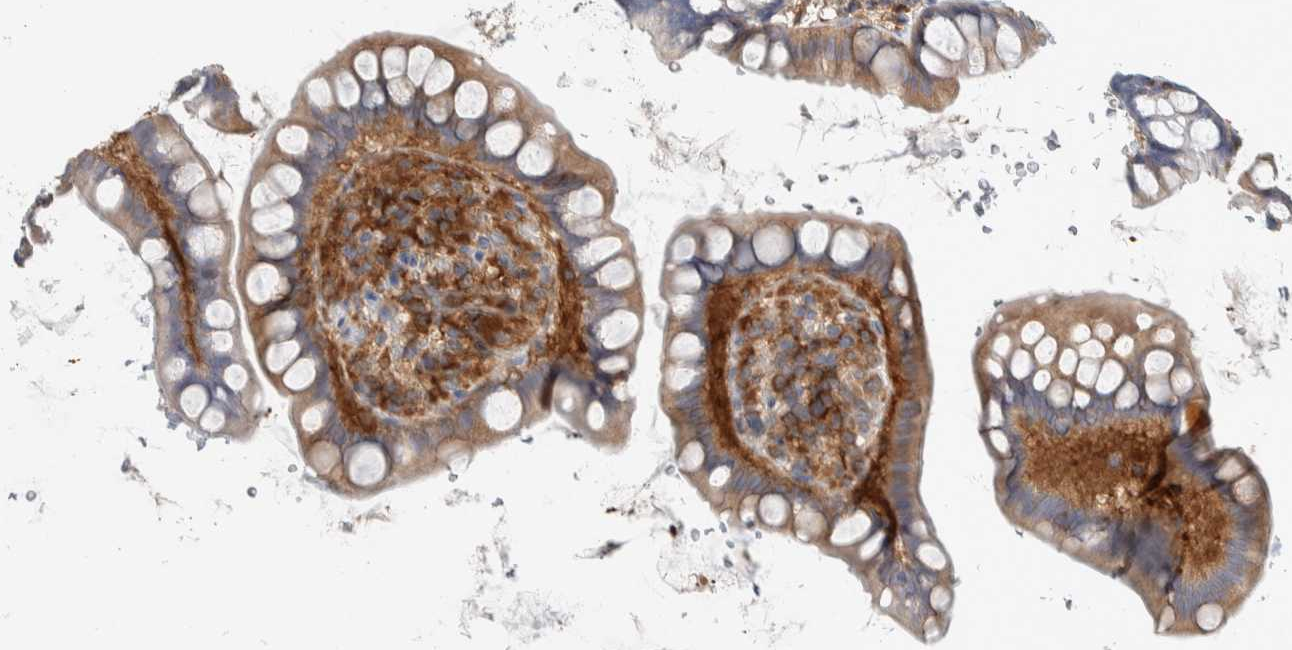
{"staining": {"intensity": "weak", "quantity": "25%-75%", "location": "cytoplasmic/membranous"}, "tissue": "small intestine", "cell_type": "Glandular cells", "image_type": "normal", "snomed": [{"axis": "morphology", "description": "Normal tissue, NOS"}, {"axis": "topography", "description": "Smooth muscle"}, {"axis": "topography", "description": "Small intestine"}], "caption": "Immunohistochemistry photomicrograph of benign small intestine stained for a protein (brown), which demonstrates low levels of weak cytoplasmic/membranous staining in approximately 25%-75% of glandular cells.", "gene": "NFKB2", "patient": {"sex": "female", "age": 84}}